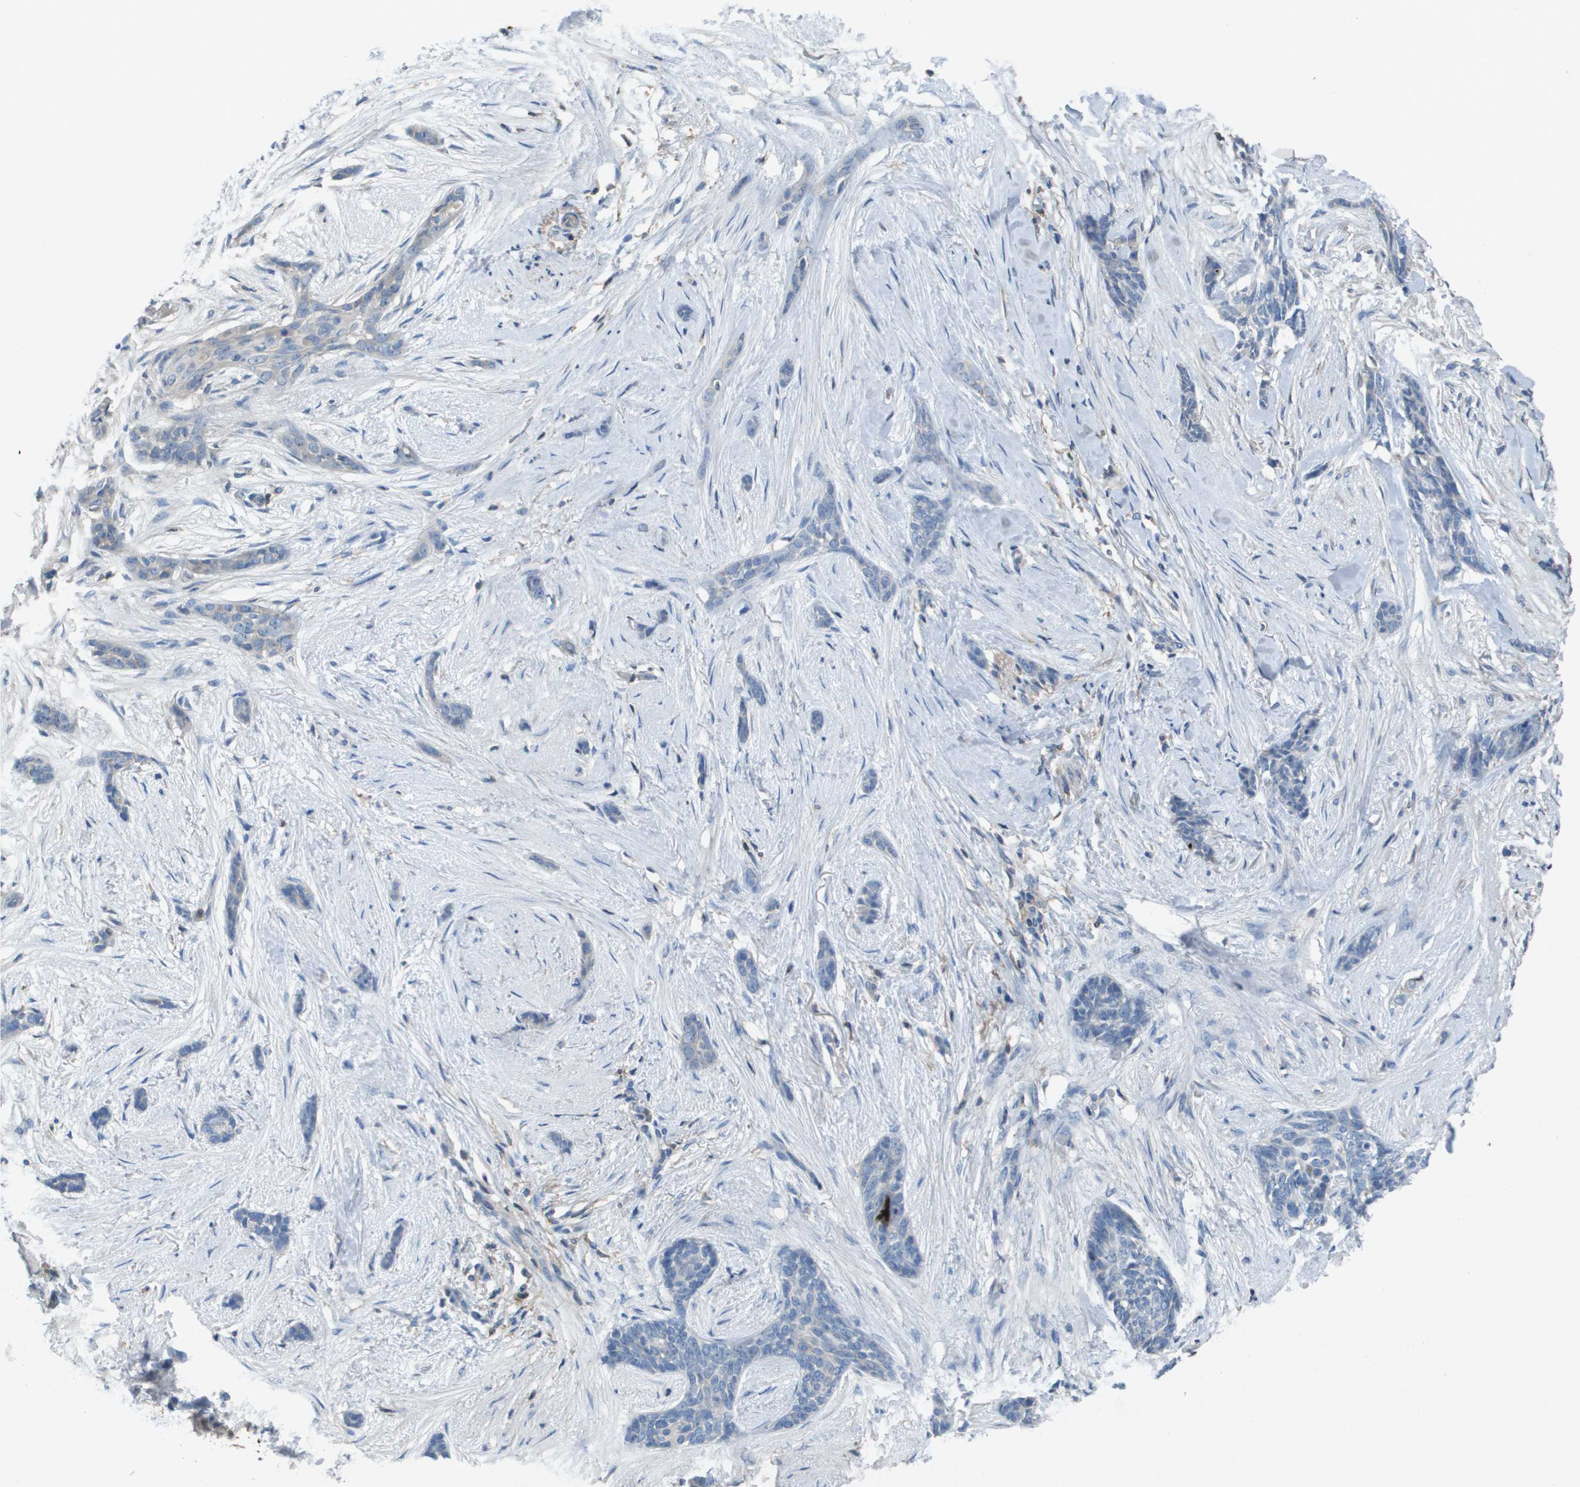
{"staining": {"intensity": "negative", "quantity": "none", "location": "none"}, "tissue": "skin cancer", "cell_type": "Tumor cells", "image_type": "cancer", "snomed": [{"axis": "morphology", "description": "Basal cell carcinoma"}, {"axis": "morphology", "description": "Adnexal tumor, benign"}, {"axis": "topography", "description": "Skin"}], "caption": "Protein analysis of skin cancer reveals no significant positivity in tumor cells.", "gene": "CLCA4", "patient": {"sex": "female", "age": 42}}